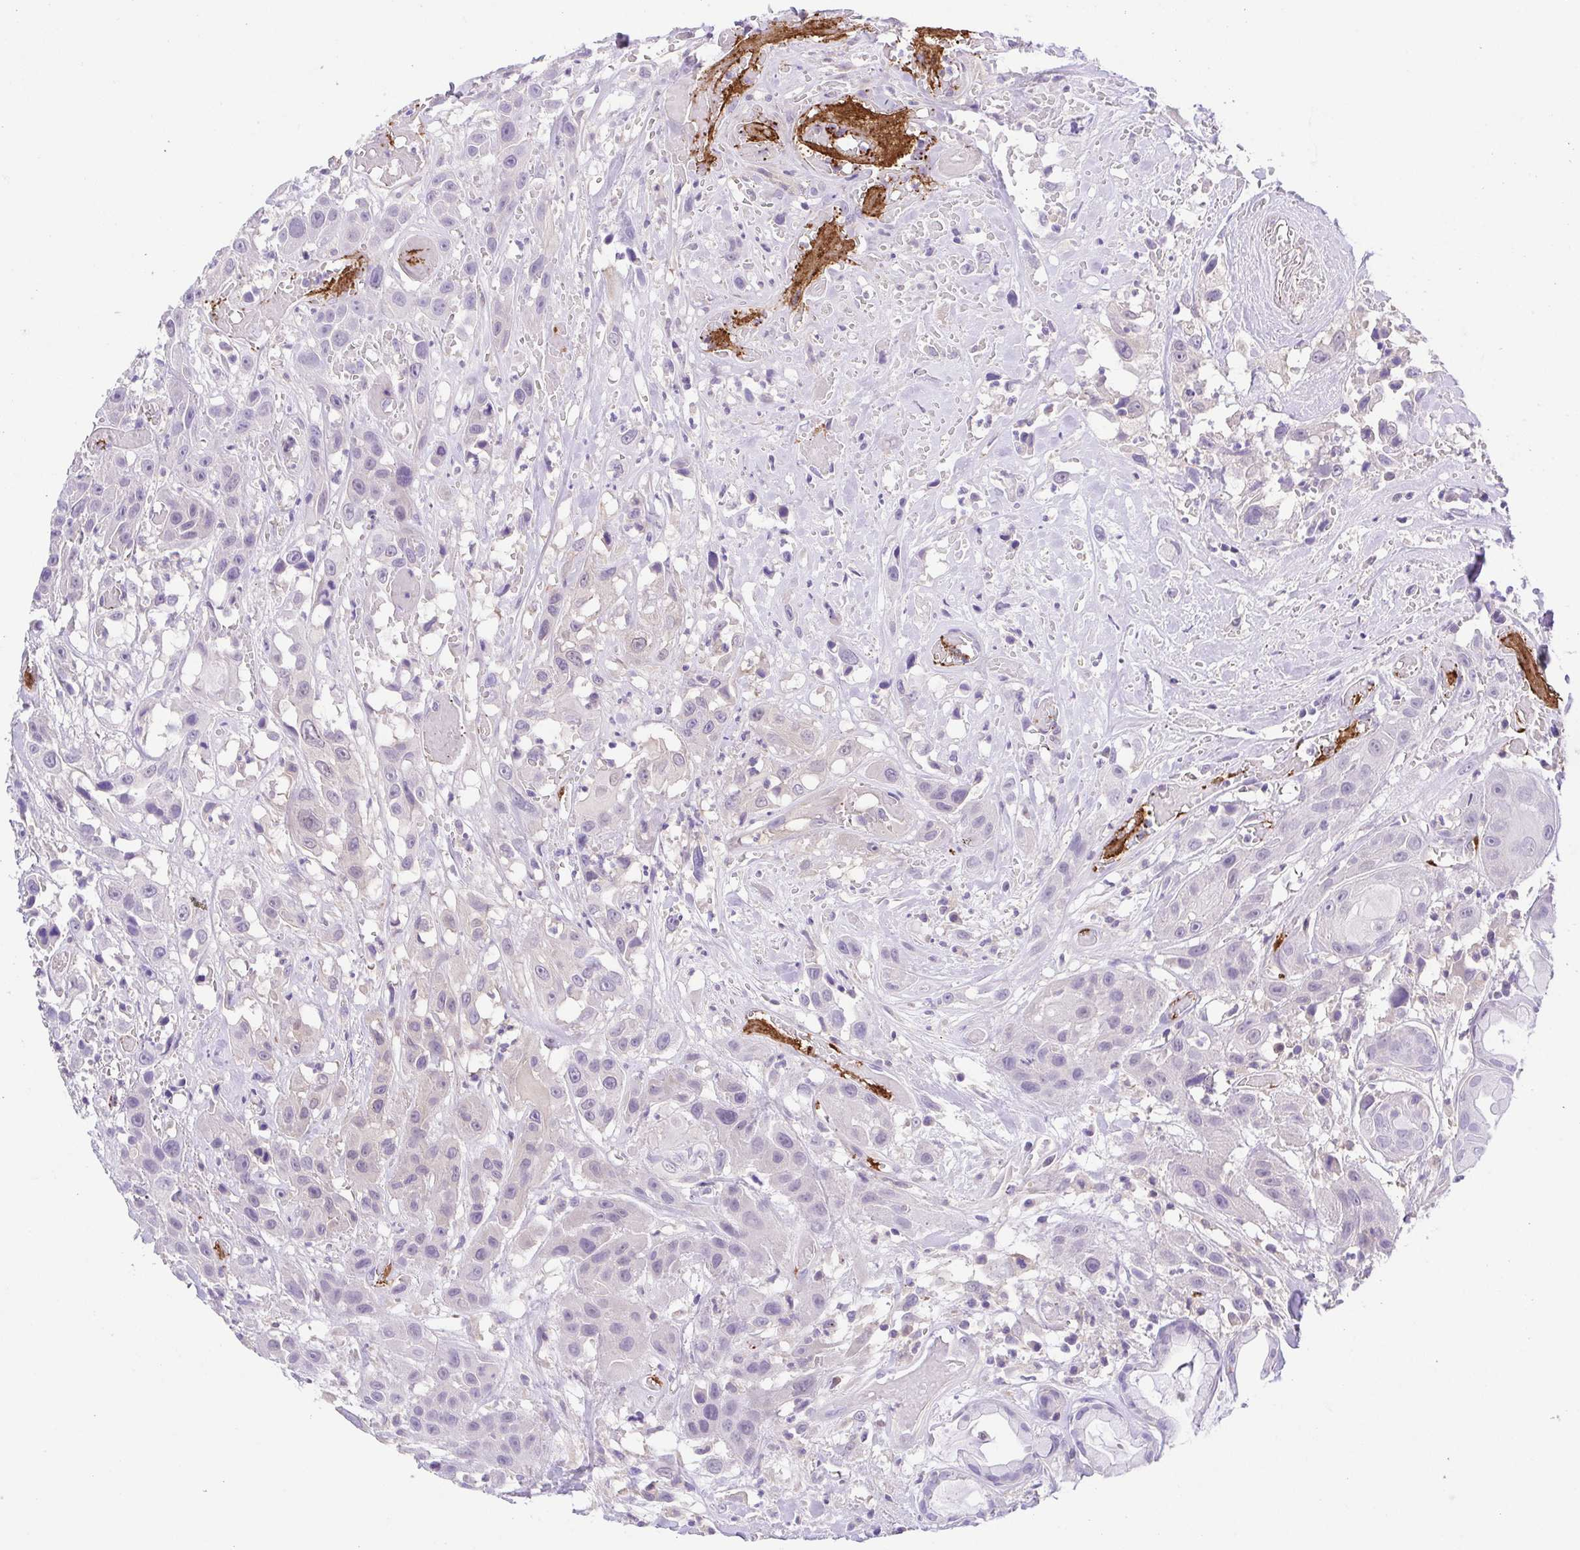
{"staining": {"intensity": "negative", "quantity": "none", "location": "none"}, "tissue": "head and neck cancer", "cell_type": "Tumor cells", "image_type": "cancer", "snomed": [{"axis": "morphology", "description": "Squamous cell carcinoma, NOS"}, {"axis": "topography", "description": "Head-Neck"}], "caption": "The image reveals no staining of tumor cells in head and neck cancer (squamous cell carcinoma).", "gene": "PRR14L", "patient": {"sex": "male", "age": 57}}